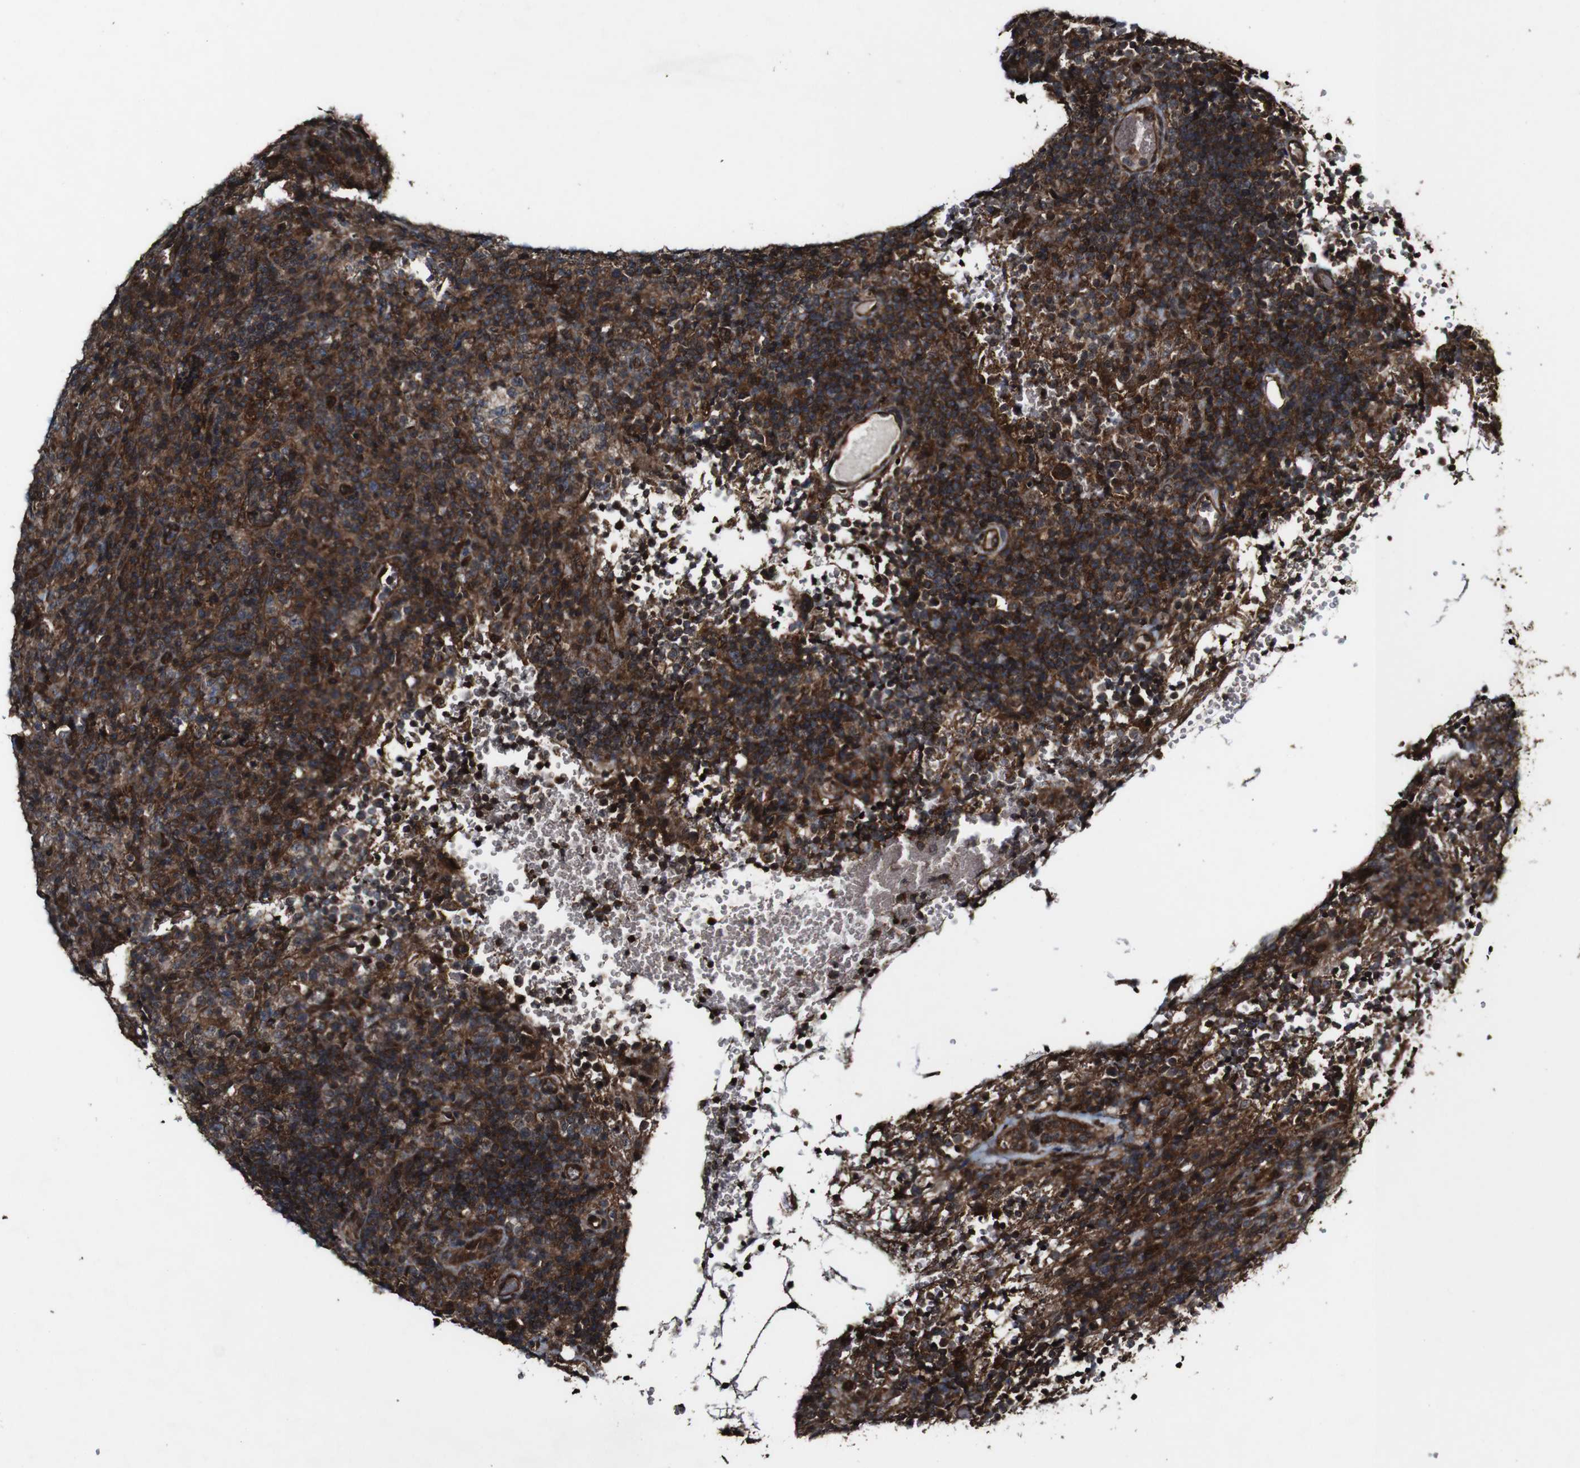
{"staining": {"intensity": "strong", "quantity": ">75%", "location": "cytoplasmic/membranous"}, "tissue": "lymphoma", "cell_type": "Tumor cells", "image_type": "cancer", "snomed": [{"axis": "morphology", "description": "Malignant lymphoma, non-Hodgkin's type, High grade"}, {"axis": "topography", "description": "Lymph node"}], "caption": "Protein positivity by IHC exhibits strong cytoplasmic/membranous positivity in about >75% of tumor cells in lymphoma.", "gene": "BTN3A3", "patient": {"sex": "female", "age": 76}}